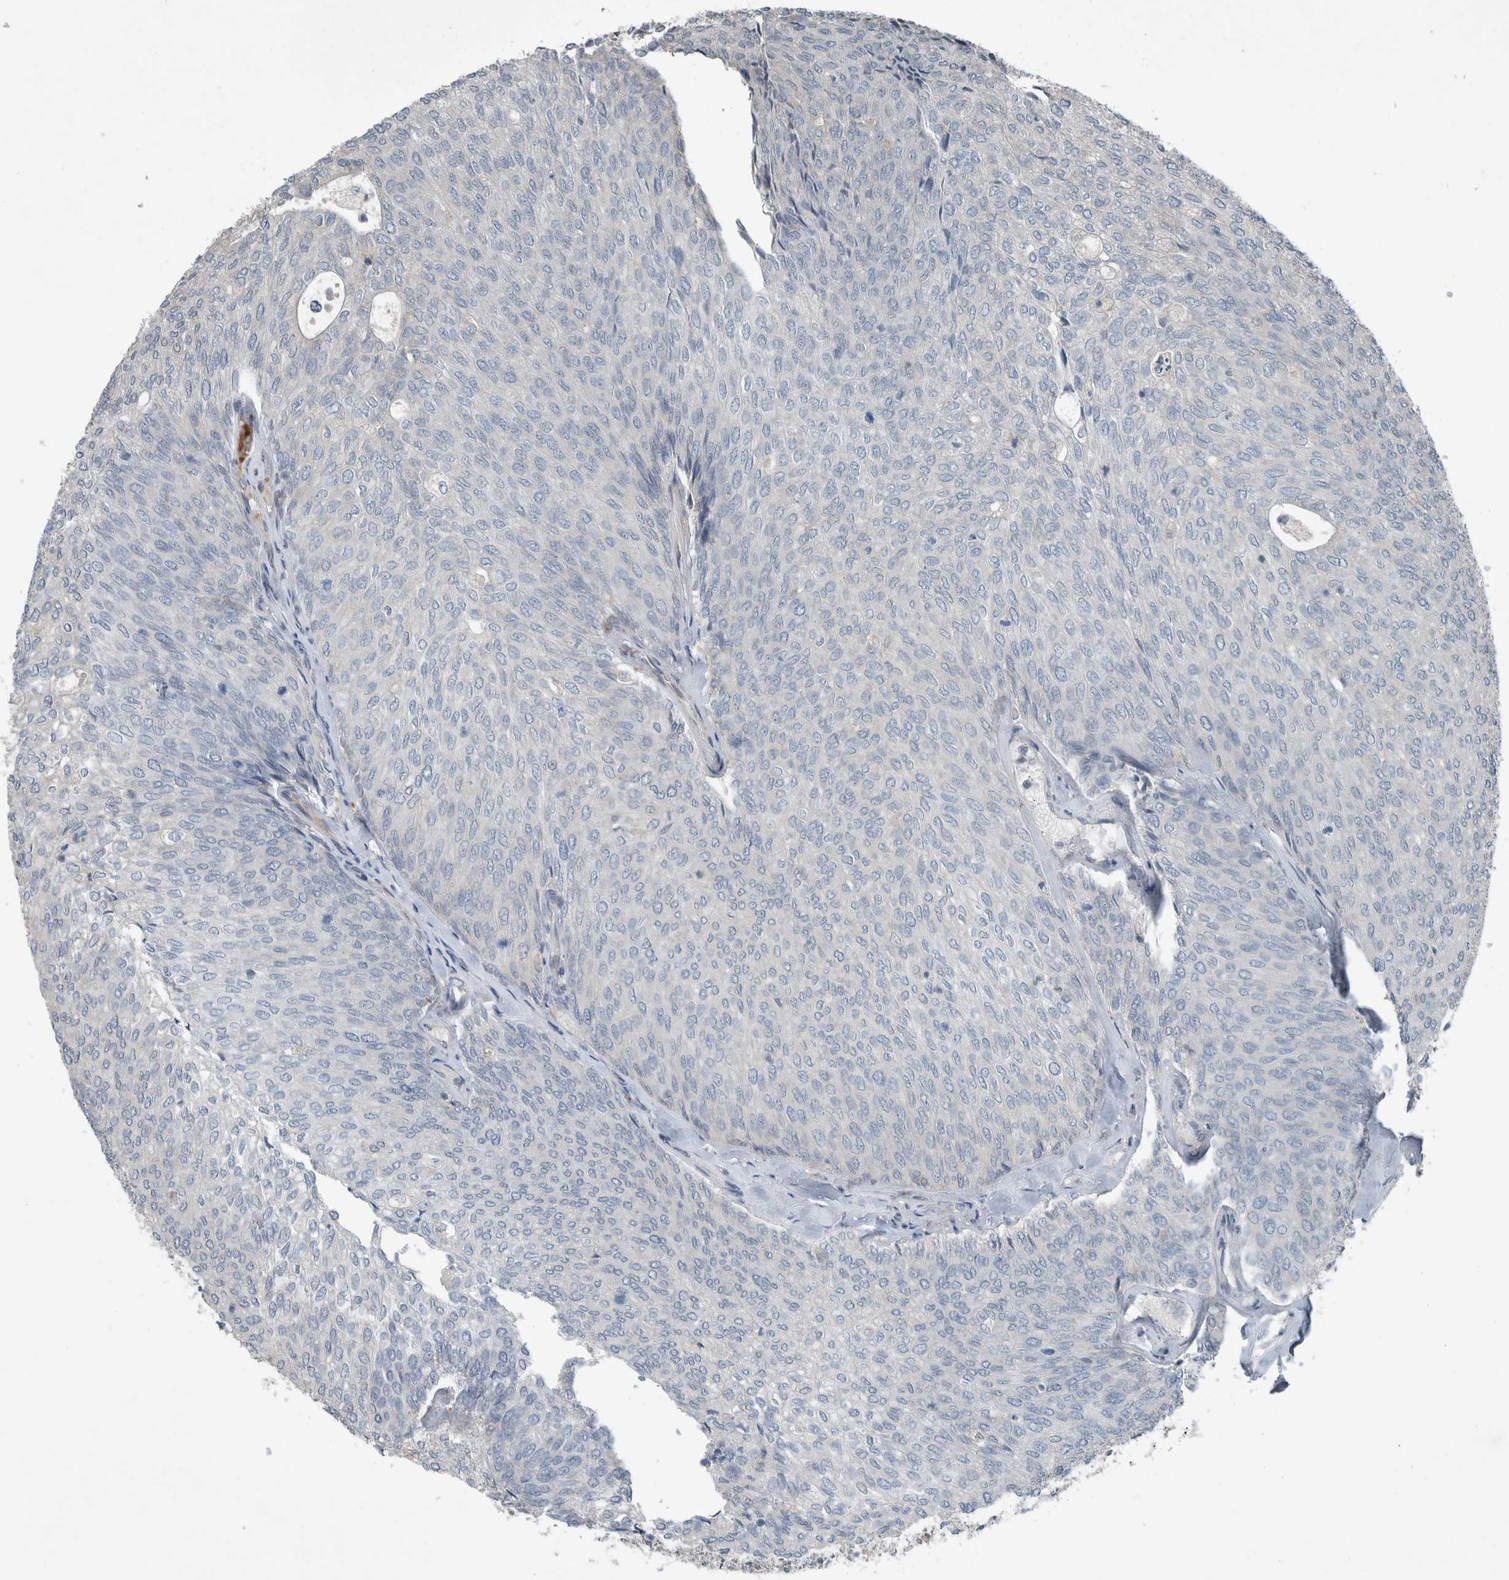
{"staining": {"intensity": "negative", "quantity": "none", "location": "none"}, "tissue": "urothelial cancer", "cell_type": "Tumor cells", "image_type": "cancer", "snomed": [{"axis": "morphology", "description": "Urothelial carcinoma, Low grade"}, {"axis": "topography", "description": "Urinary bladder"}], "caption": "The histopathology image shows no significant positivity in tumor cells of low-grade urothelial carcinoma. (DAB (3,3'-diaminobenzidine) immunohistochemistry (IHC) with hematoxylin counter stain).", "gene": "JADE2", "patient": {"sex": "female", "age": 79}}